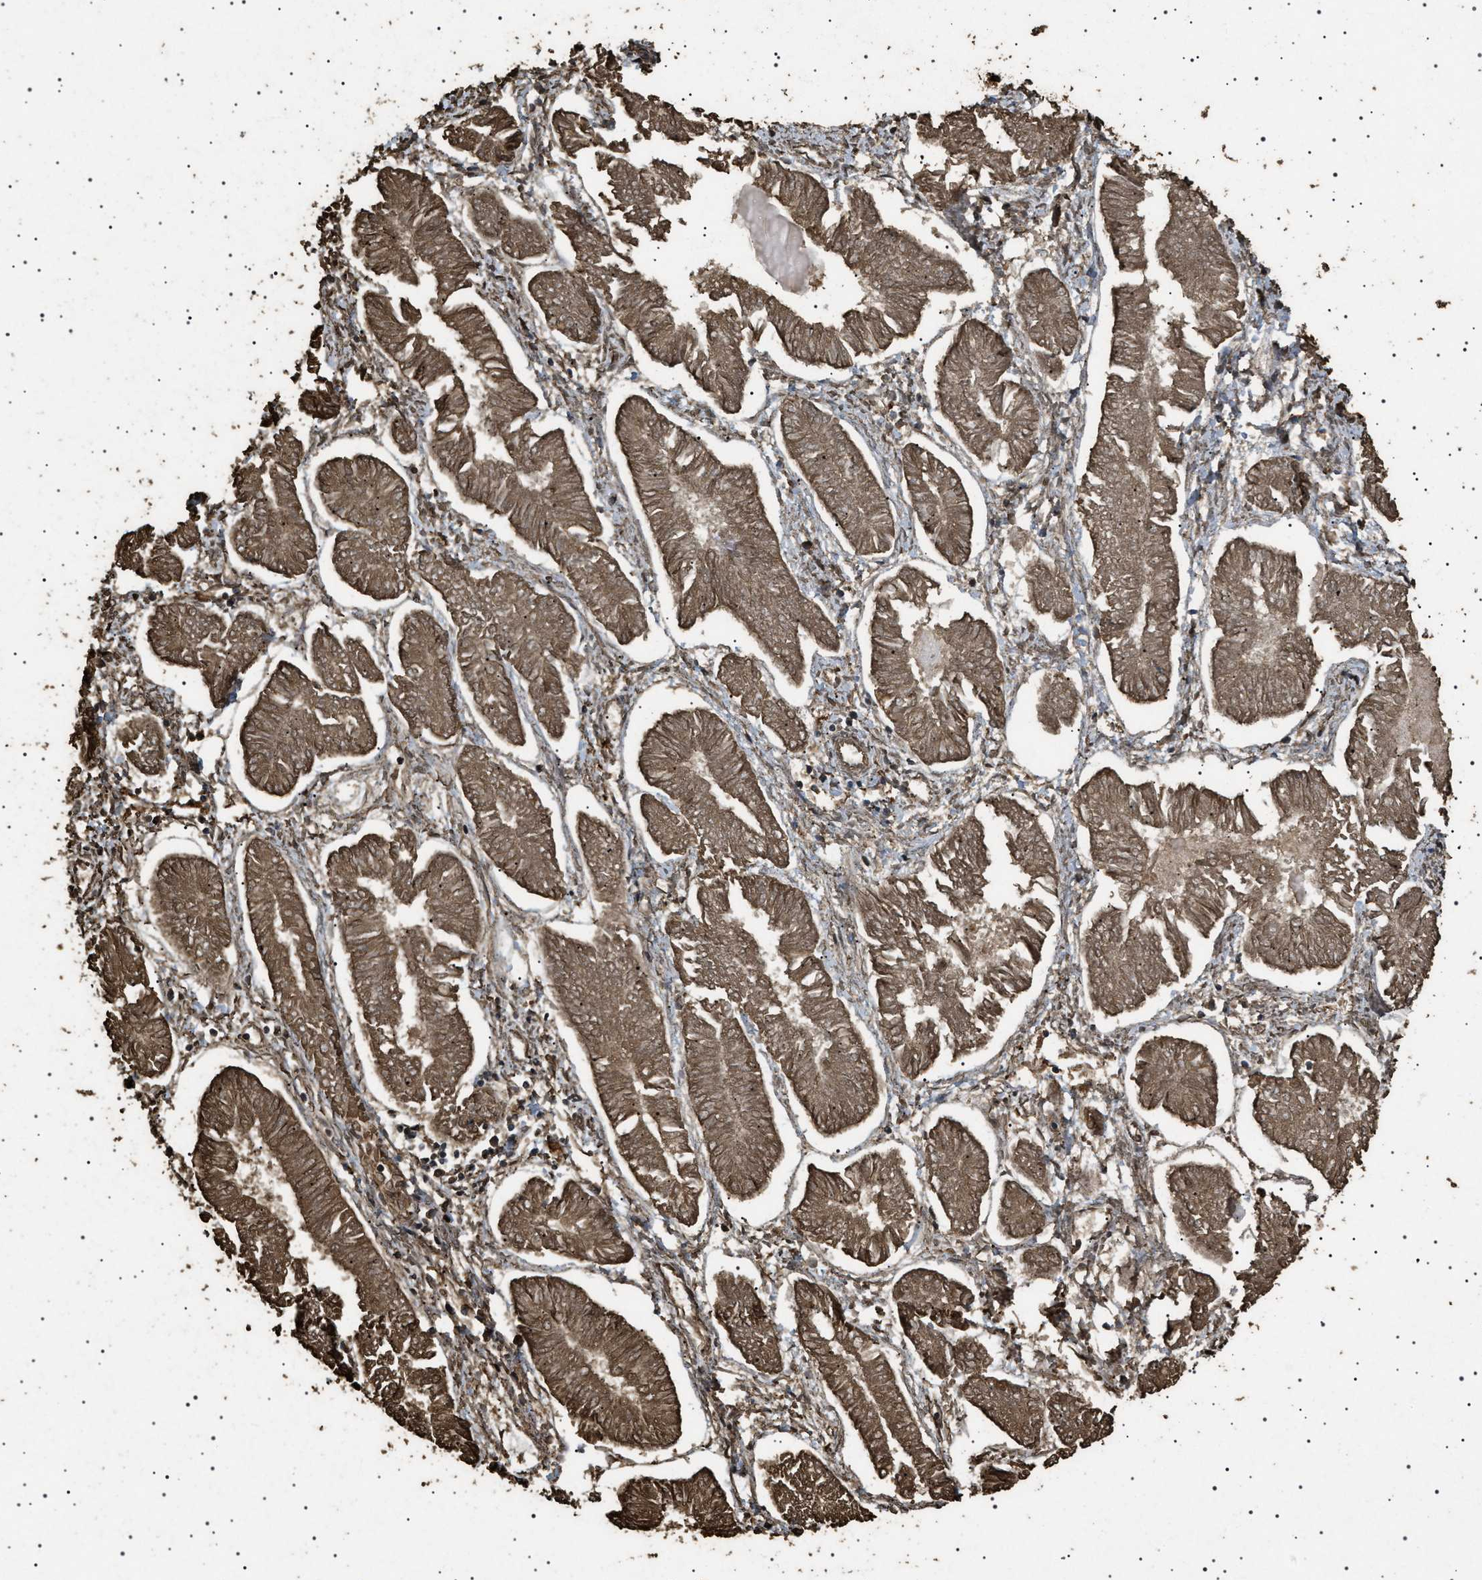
{"staining": {"intensity": "strong", "quantity": ">75%", "location": "cytoplasmic/membranous"}, "tissue": "endometrial cancer", "cell_type": "Tumor cells", "image_type": "cancer", "snomed": [{"axis": "morphology", "description": "Adenocarcinoma, NOS"}, {"axis": "topography", "description": "Endometrium"}], "caption": "A high amount of strong cytoplasmic/membranous expression is seen in about >75% of tumor cells in endometrial cancer (adenocarcinoma) tissue.", "gene": "CYRIA", "patient": {"sex": "female", "age": 53}}